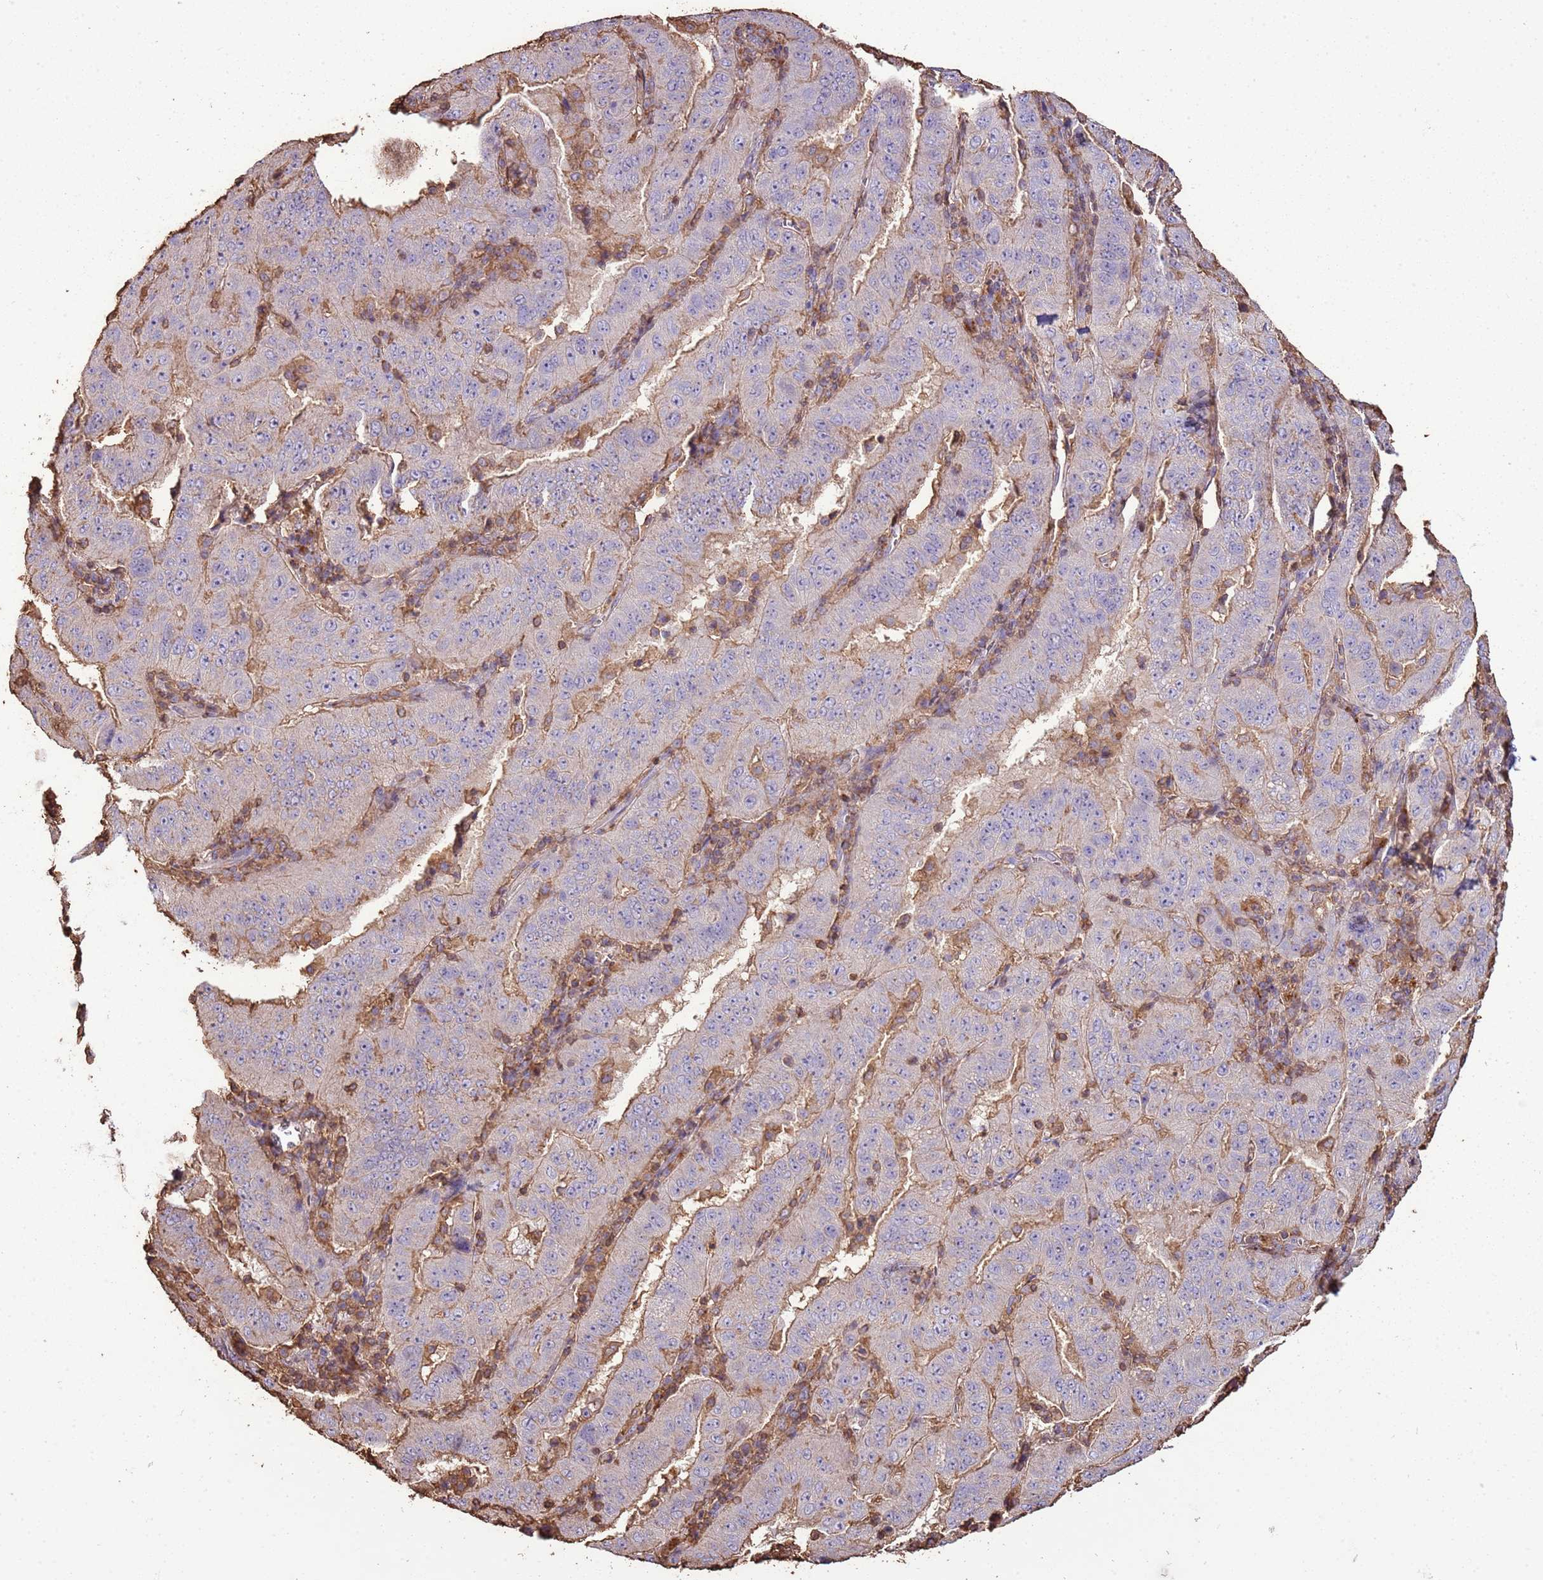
{"staining": {"intensity": "moderate", "quantity": "<25%", "location": "cytoplasmic/membranous"}, "tissue": "pancreatic cancer", "cell_type": "Tumor cells", "image_type": "cancer", "snomed": [{"axis": "morphology", "description": "Adenocarcinoma, NOS"}, {"axis": "topography", "description": "Pancreas"}], "caption": "A high-resolution photomicrograph shows immunohistochemistry staining of pancreatic cancer, which reveals moderate cytoplasmic/membranous expression in about <25% of tumor cells.", "gene": "ARL10", "patient": {"sex": "male", "age": 63}}